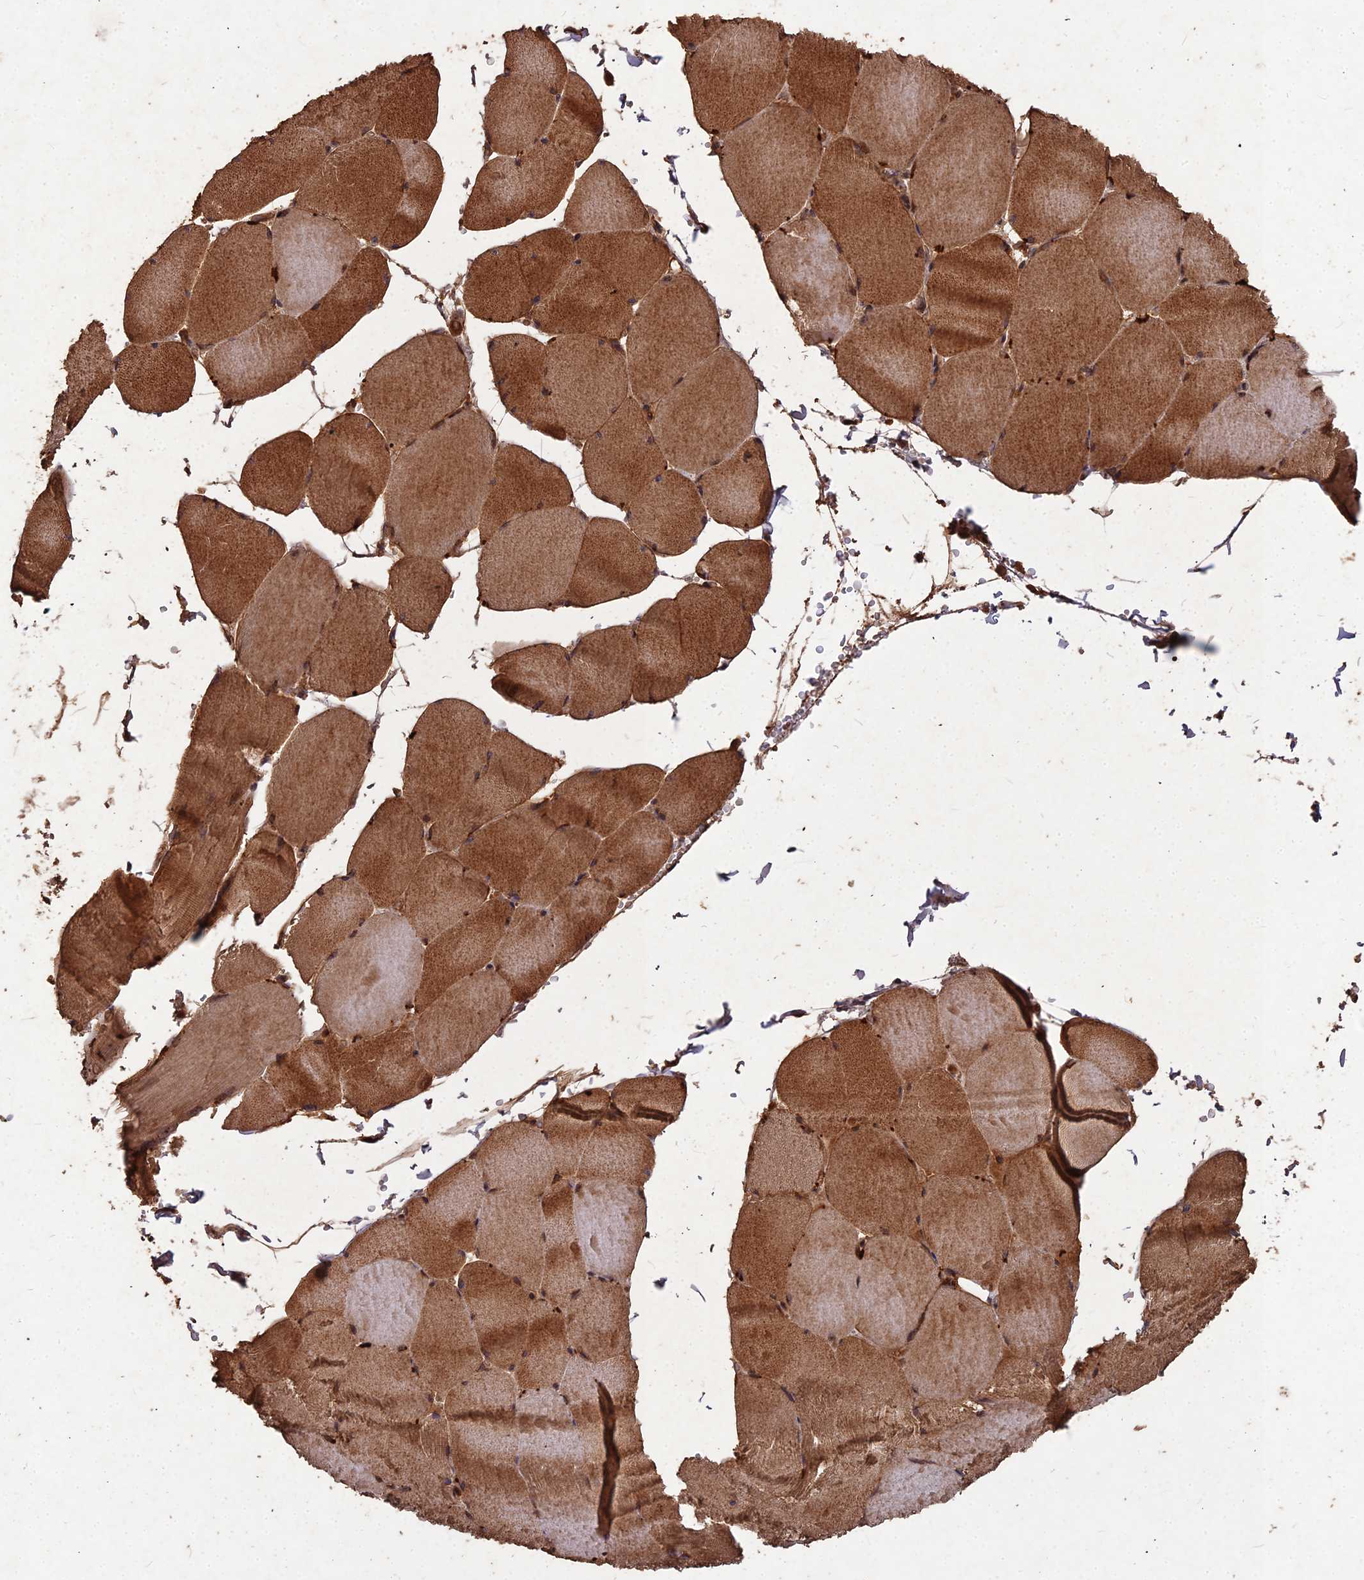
{"staining": {"intensity": "strong", "quantity": ">75%", "location": "cytoplasmic/membranous,nuclear"}, "tissue": "skeletal muscle", "cell_type": "Myocytes", "image_type": "normal", "snomed": [{"axis": "morphology", "description": "Normal tissue, NOS"}, {"axis": "topography", "description": "Skeletal muscle"}, {"axis": "topography", "description": "Head-Neck"}], "caption": "Strong cytoplasmic/membranous,nuclear protein positivity is present in about >75% of myocytes in skeletal muscle.", "gene": "SYMPK", "patient": {"sex": "male", "age": 66}}